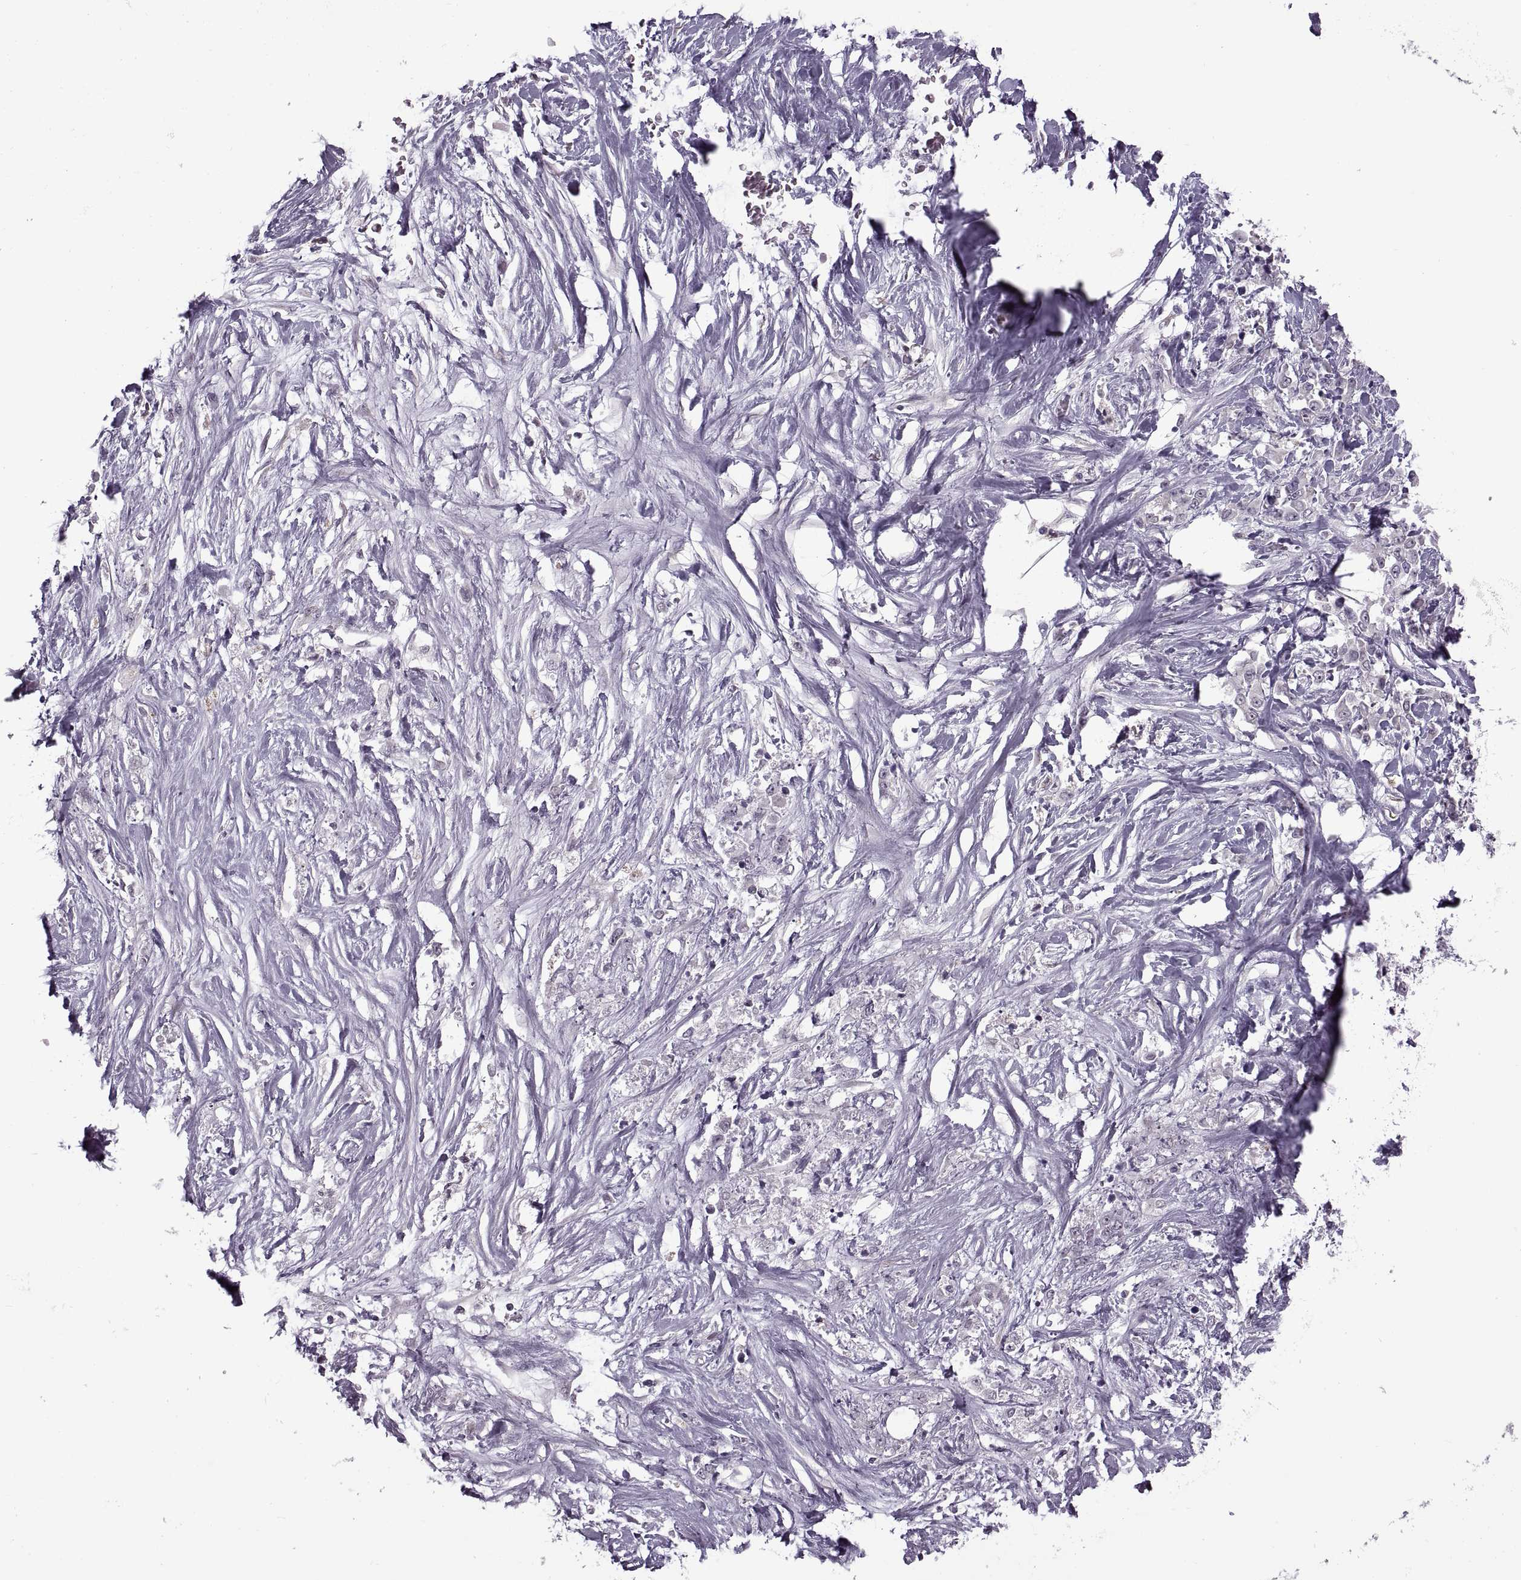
{"staining": {"intensity": "negative", "quantity": "none", "location": "none"}, "tissue": "stomach cancer", "cell_type": "Tumor cells", "image_type": "cancer", "snomed": [{"axis": "morphology", "description": "Adenocarcinoma, NOS"}, {"axis": "topography", "description": "Stomach"}], "caption": "Stomach cancer (adenocarcinoma) was stained to show a protein in brown. There is no significant staining in tumor cells.", "gene": "PRSS37", "patient": {"sex": "female", "age": 76}}